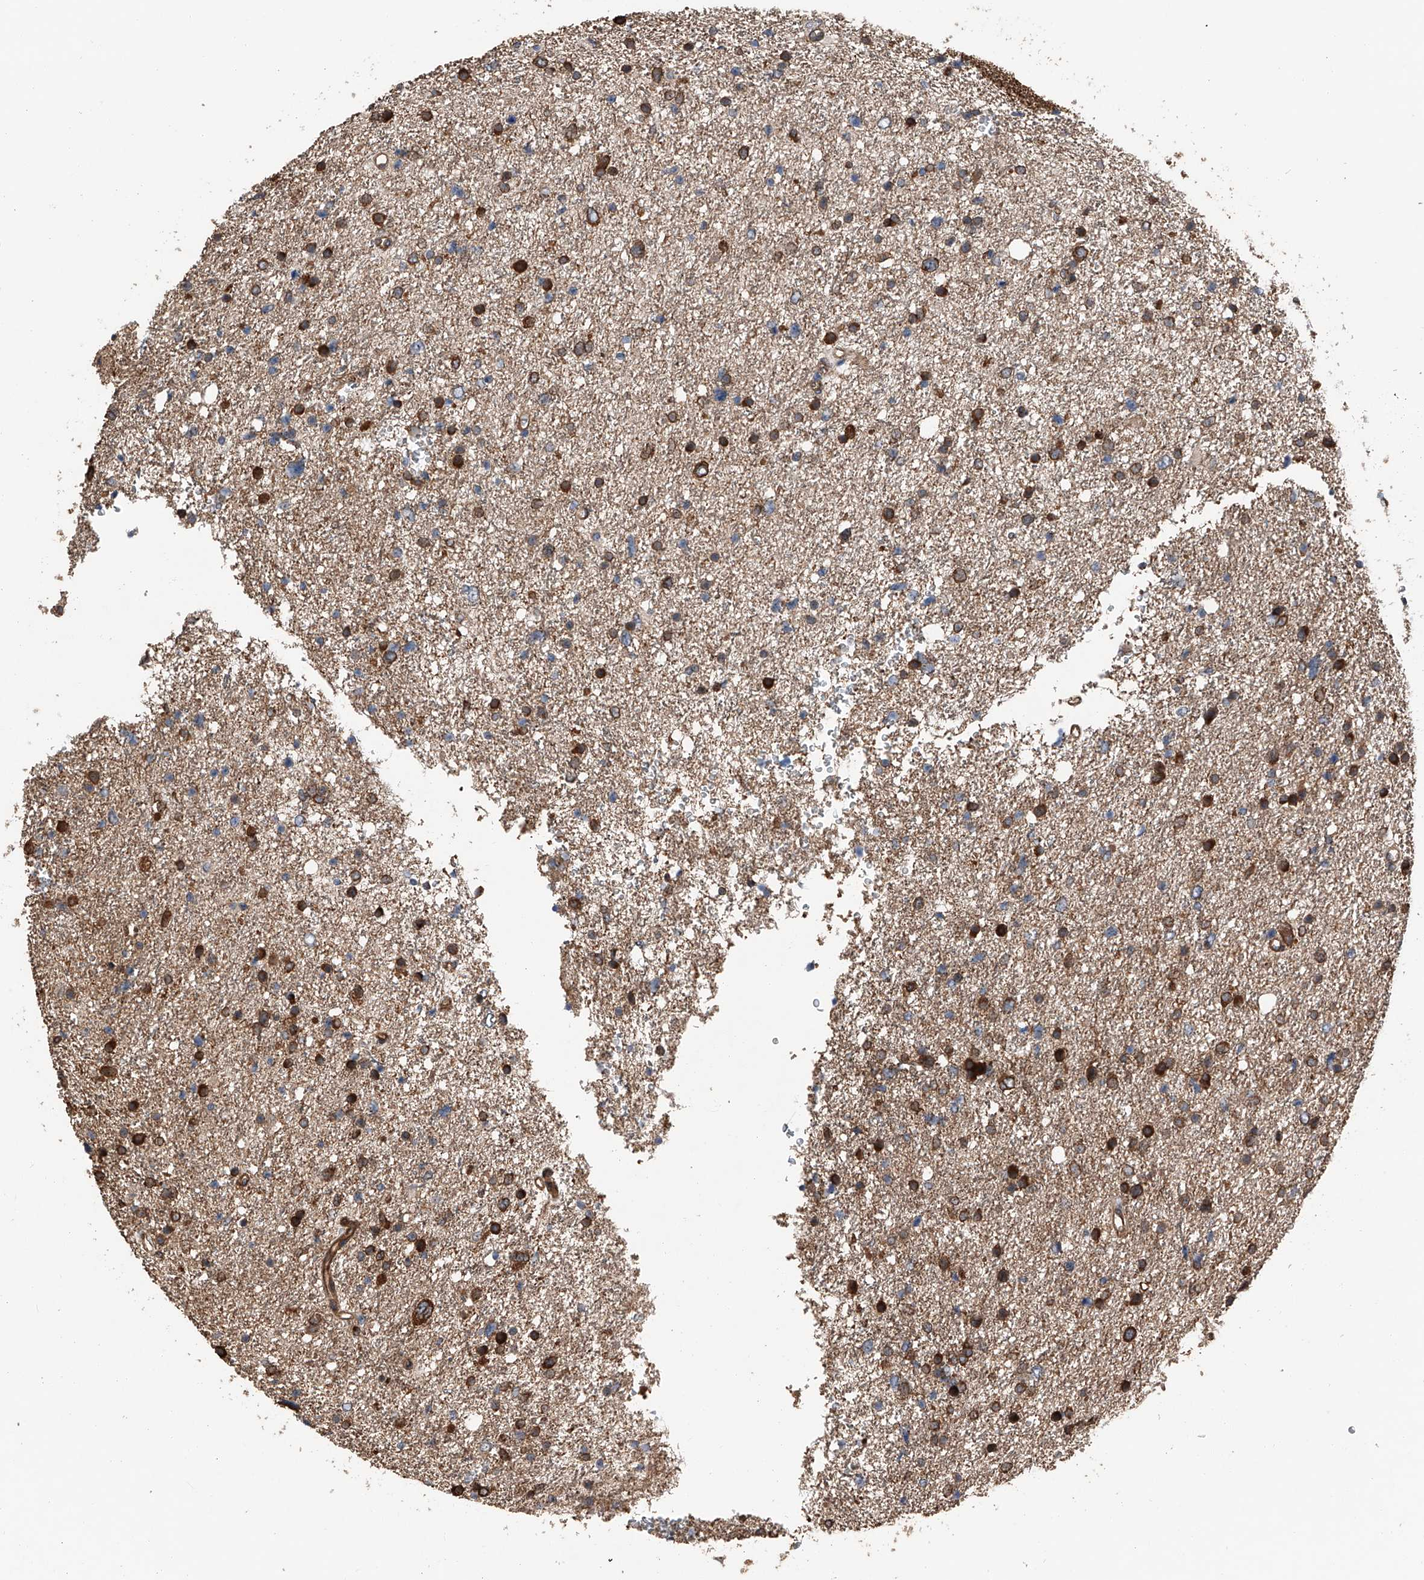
{"staining": {"intensity": "strong", "quantity": "25%-75%", "location": "cytoplasmic/membranous"}, "tissue": "glioma", "cell_type": "Tumor cells", "image_type": "cancer", "snomed": [{"axis": "morphology", "description": "Glioma, malignant, Low grade"}, {"axis": "topography", "description": "Brain"}], "caption": "Glioma tissue exhibits strong cytoplasmic/membranous staining in about 25%-75% of tumor cells, visualized by immunohistochemistry.", "gene": "KCNJ2", "patient": {"sex": "female", "age": 37}}